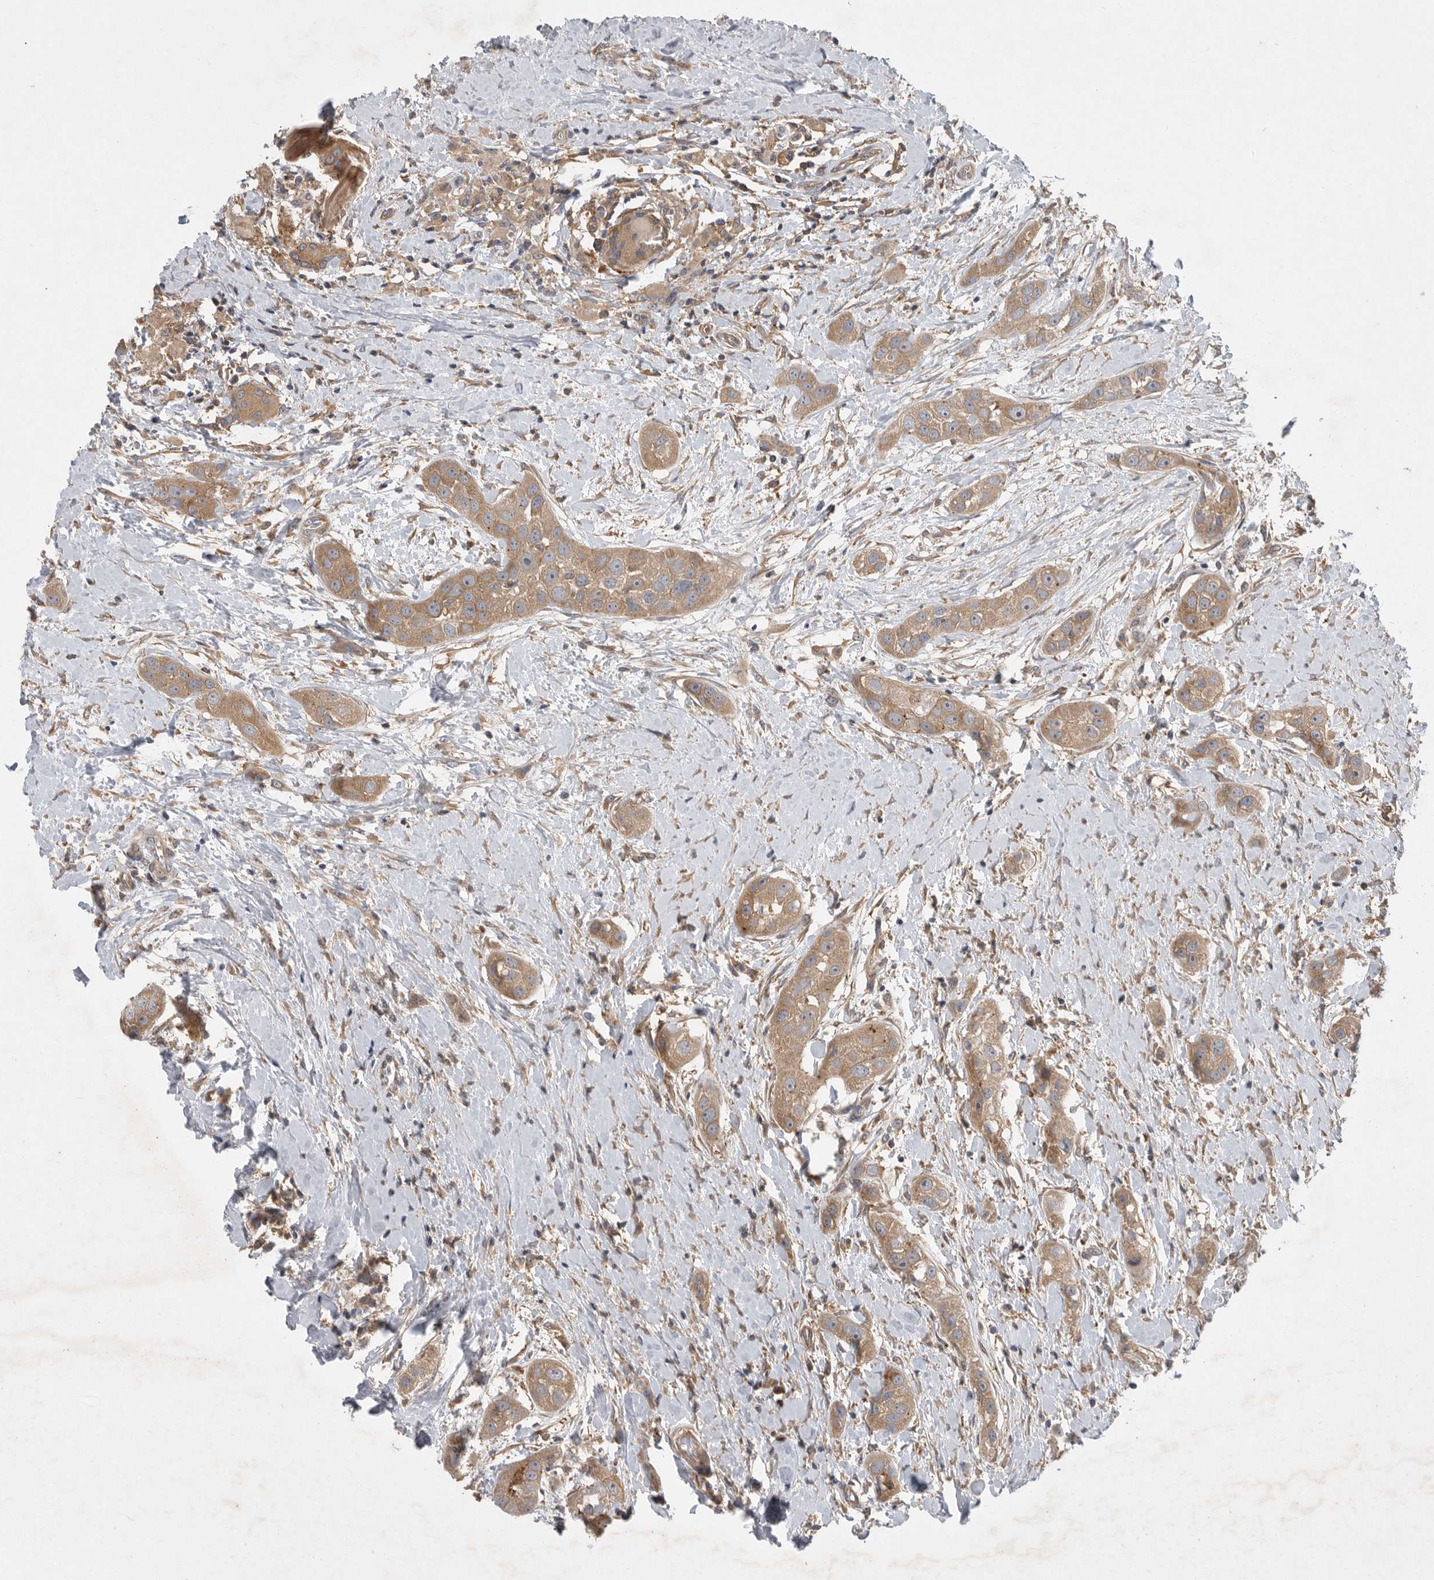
{"staining": {"intensity": "weak", "quantity": ">75%", "location": "cytoplasmic/membranous"}, "tissue": "head and neck cancer", "cell_type": "Tumor cells", "image_type": "cancer", "snomed": [{"axis": "morphology", "description": "Normal tissue, NOS"}, {"axis": "morphology", "description": "Squamous cell carcinoma, NOS"}, {"axis": "topography", "description": "Skeletal muscle"}, {"axis": "topography", "description": "Head-Neck"}], "caption": "Tumor cells exhibit low levels of weak cytoplasmic/membranous positivity in approximately >75% of cells in squamous cell carcinoma (head and neck).", "gene": "C1orf109", "patient": {"sex": "male", "age": 51}}